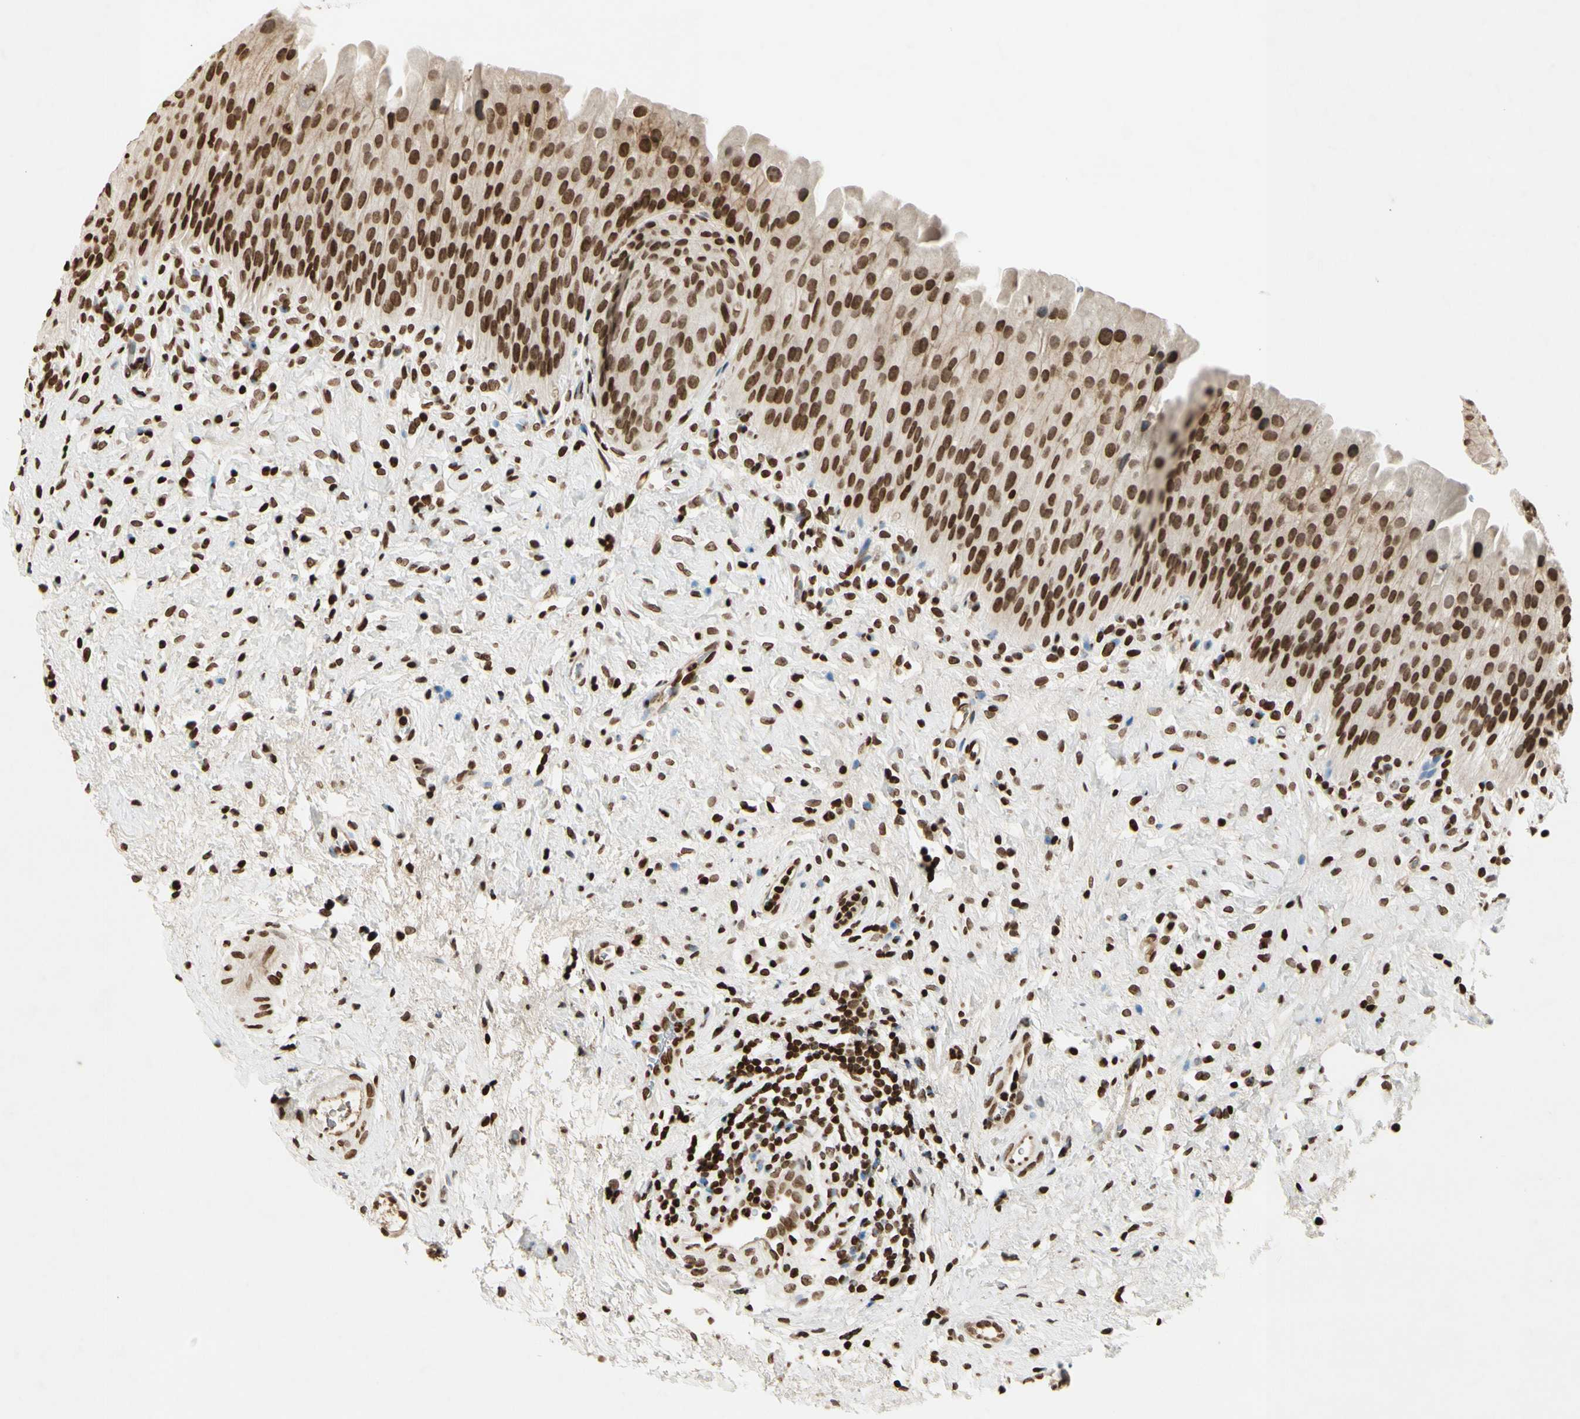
{"staining": {"intensity": "strong", "quantity": ">75%", "location": "nuclear"}, "tissue": "urinary bladder", "cell_type": "Urothelial cells", "image_type": "normal", "snomed": [{"axis": "morphology", "description": "Normal tissue, NOS"}, {"axis": "morphology", "description": "Urothelial carcinoma, High grade"}, {"axis": "topography", "description": "Urinary bladder"}], "caption": "Protein staining demonstrates strong nuclear staining in about >75% of urothelial cells in benign urinary bladder. The staining was performed using DAB (3,3'-diaminobenzidine) to visualize the protein expression in brown, while the nuclei were stained in blue with hematoxylin (Magnification: 20x).", "gene": "RORA", "patient": {"sex": "male", "age": 46}}